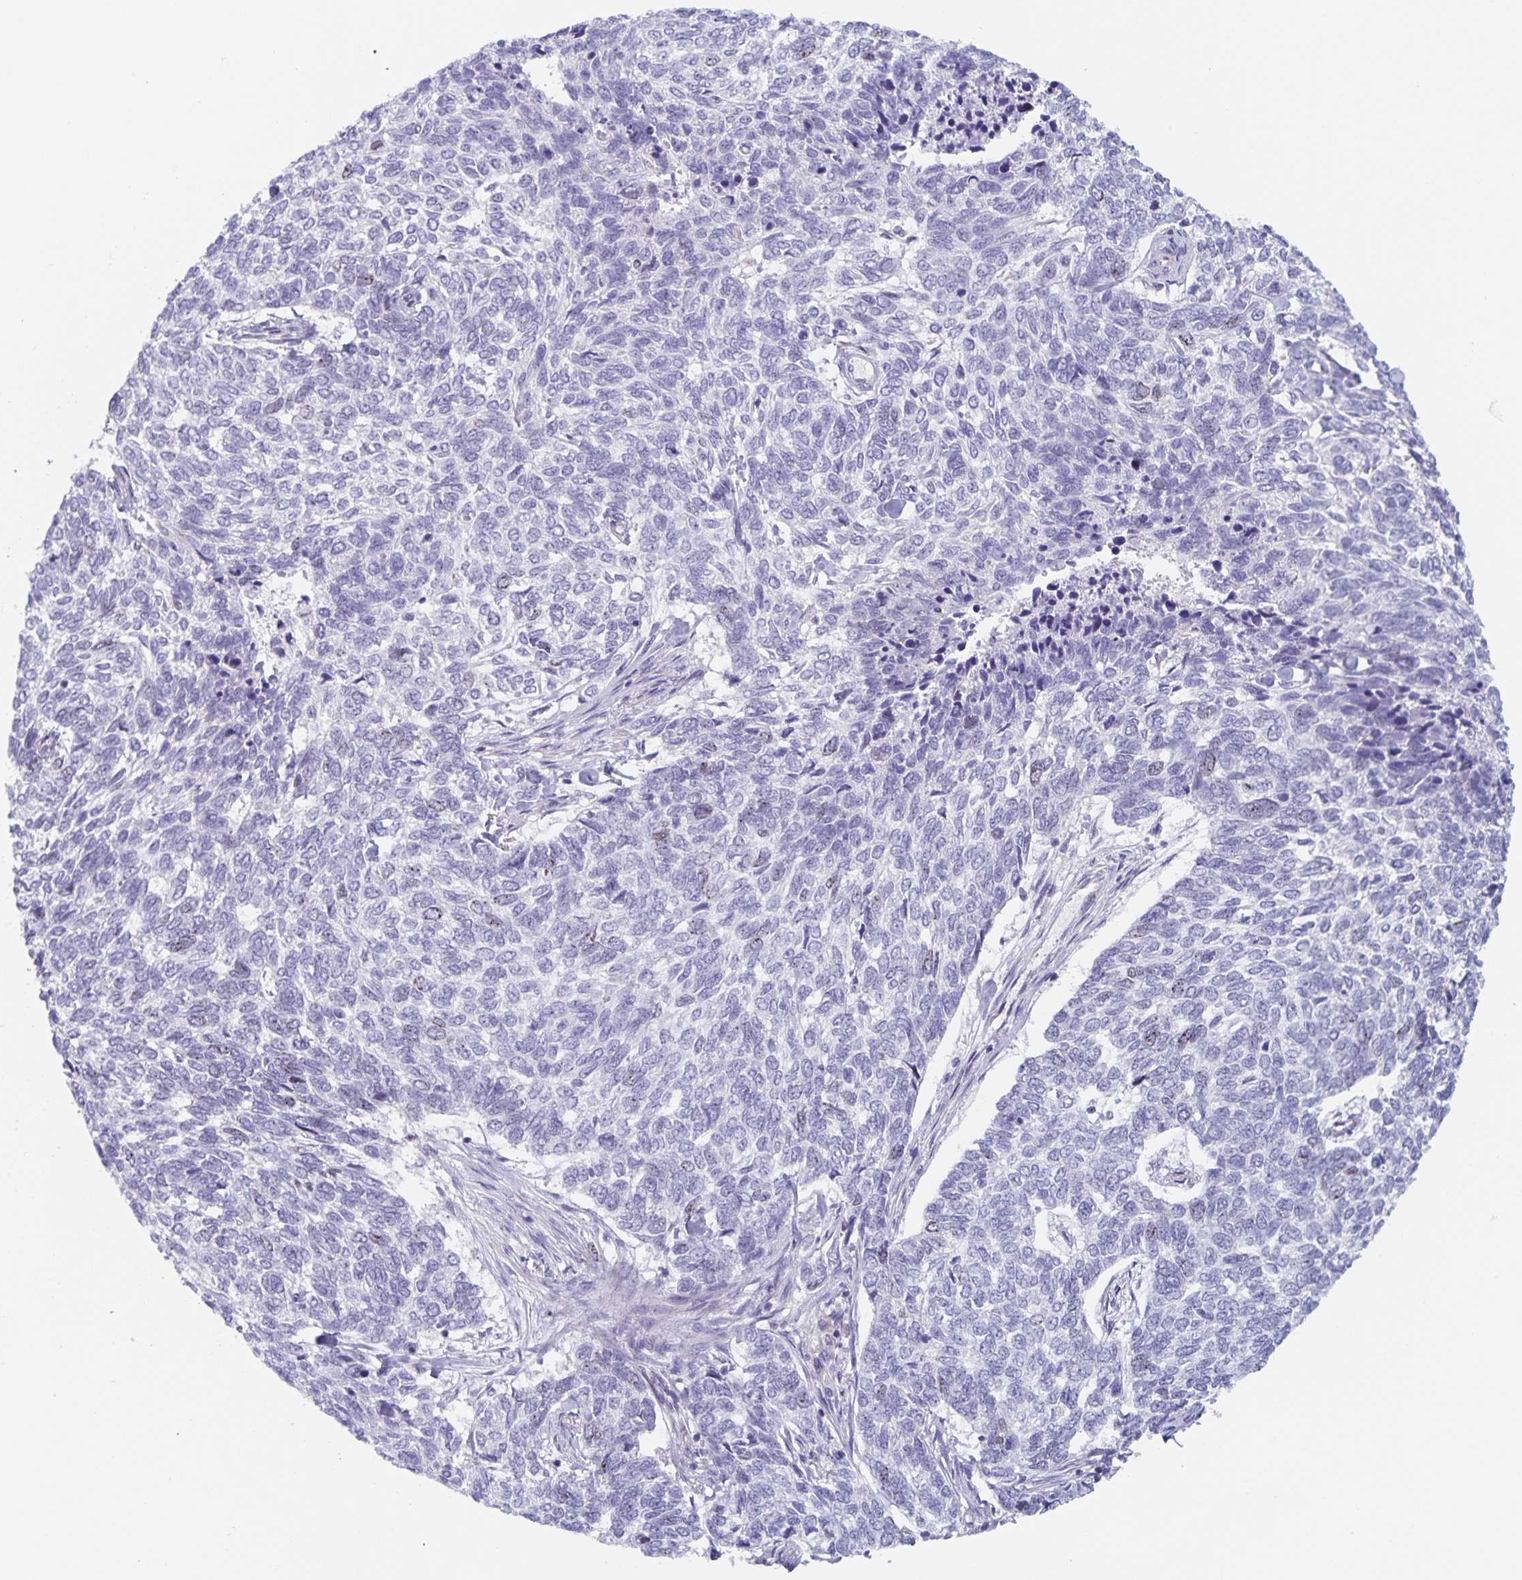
{"staining": {"intensity": "negative", "quantity": "none", "location": "none"}, "tissue": "skin cancer", "cell_type": "Tumor cells", "image_type": "cancer", "snomed": [{"axis": "morphology", "description": "Basal cell carcinoma"}, {"axis": "topography", "description": "Skin"}], "caption": "This is an immunohistochemistry photomicrograph of skin cancer (basal cell carcinoma). There is no positivity in tumor cells.", "gene": "CENPH", "patient": {"sex": "female", "age": 65}}